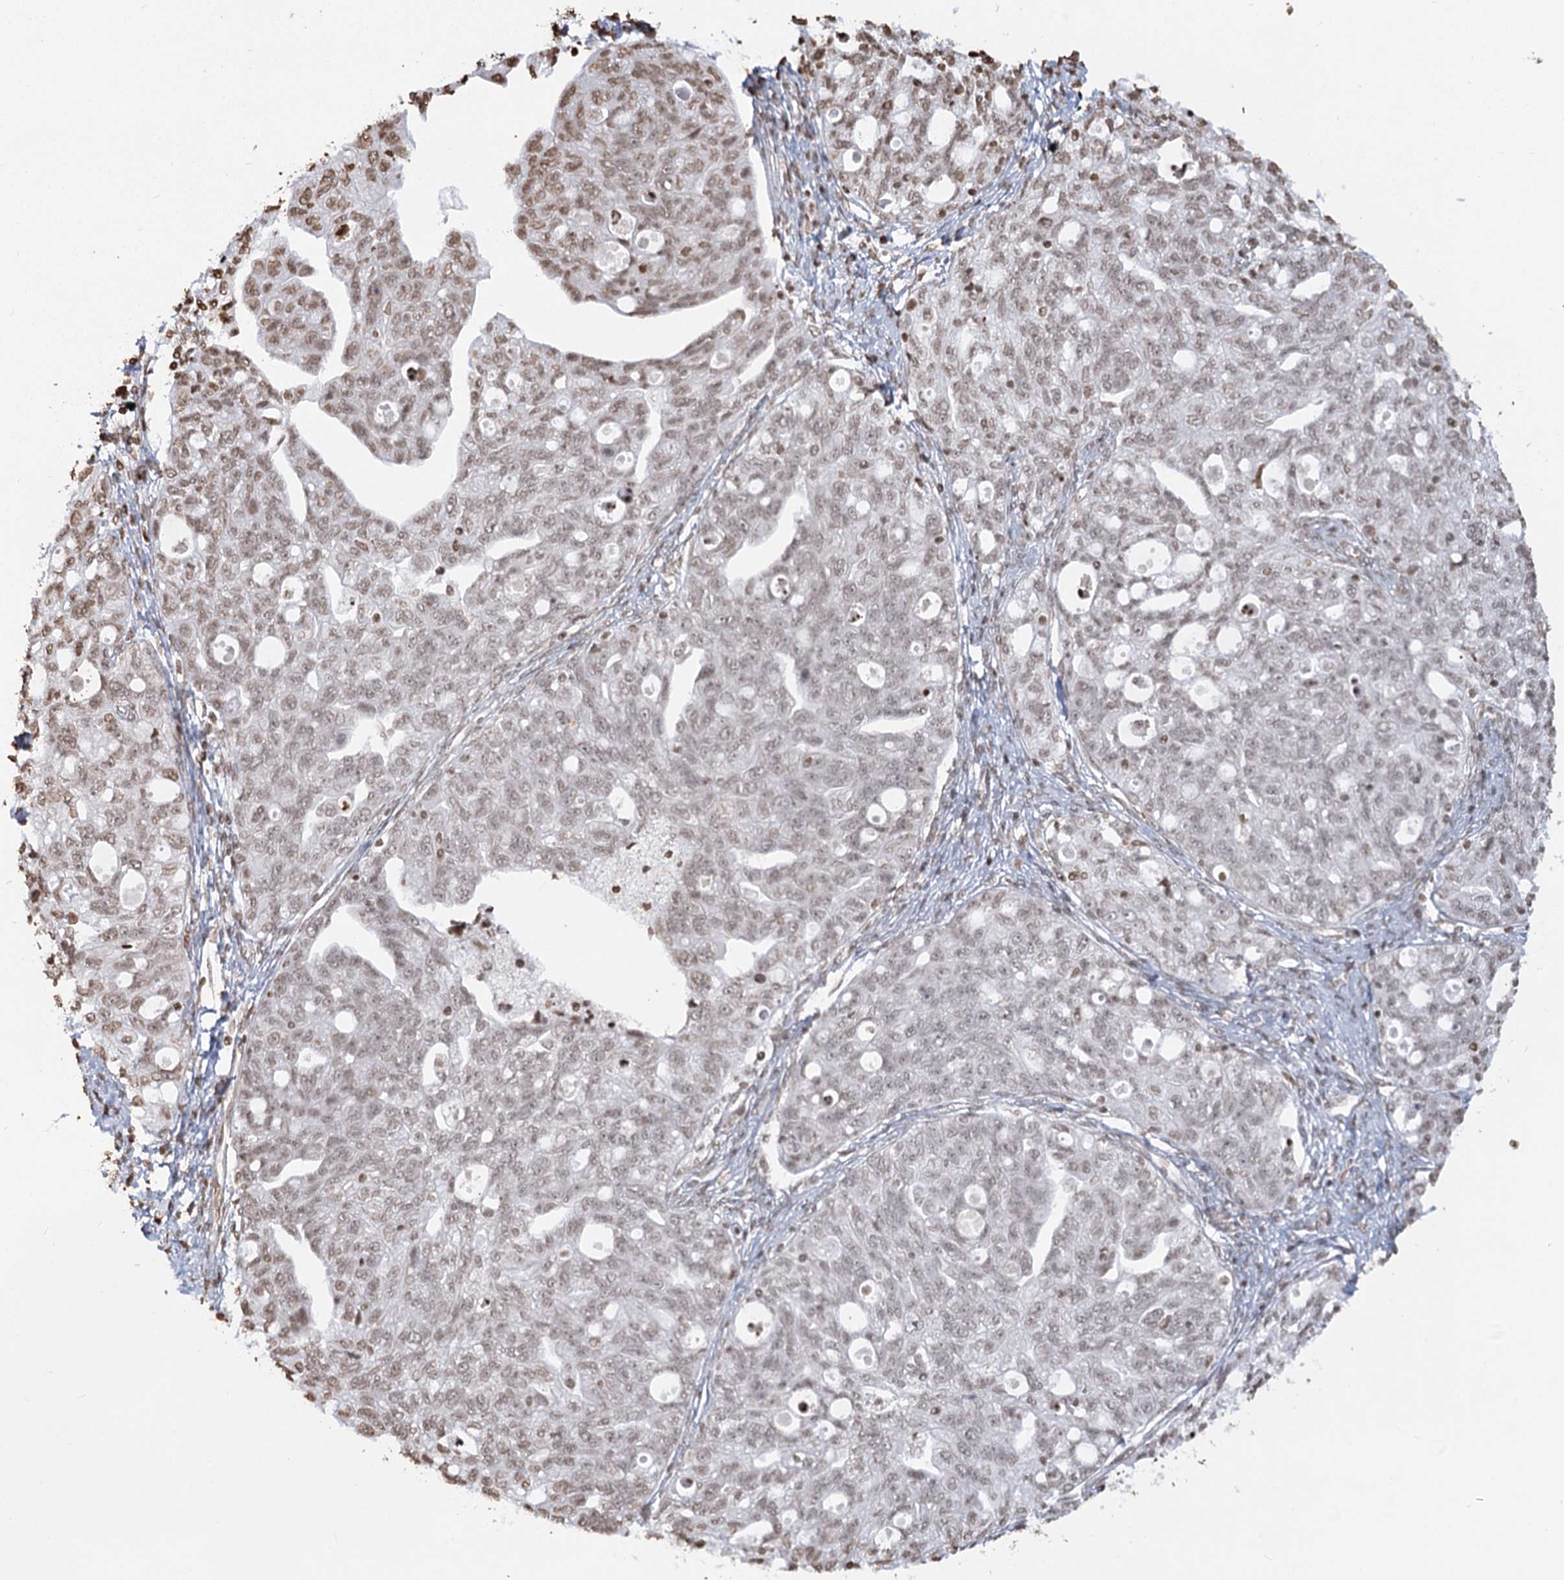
{"staining": {"intensity": "weak", "quantity": "25%-75%", "location": "nuclear"}, "tissue": "ovarian cancer", "cell_type": "Tumor cells", "image_type": "cancer", "snomed": [{"axis": "morphology", "description": "Carcinoma, NOS"}, {"axis": "morphology", "description": "Cystadenocarcinoma, serous, NOS"}, {"axis": "topography", "description": "Ovary"}], "caption": "DAB immunohistochemical staining of human ovarian cancer (carcinoma) reveals weak nuclear protein positivity in approximately 25%-75% of tumor cells.", "gene": "FAM13A", "patient": {"sex": "female", "age": 69}}